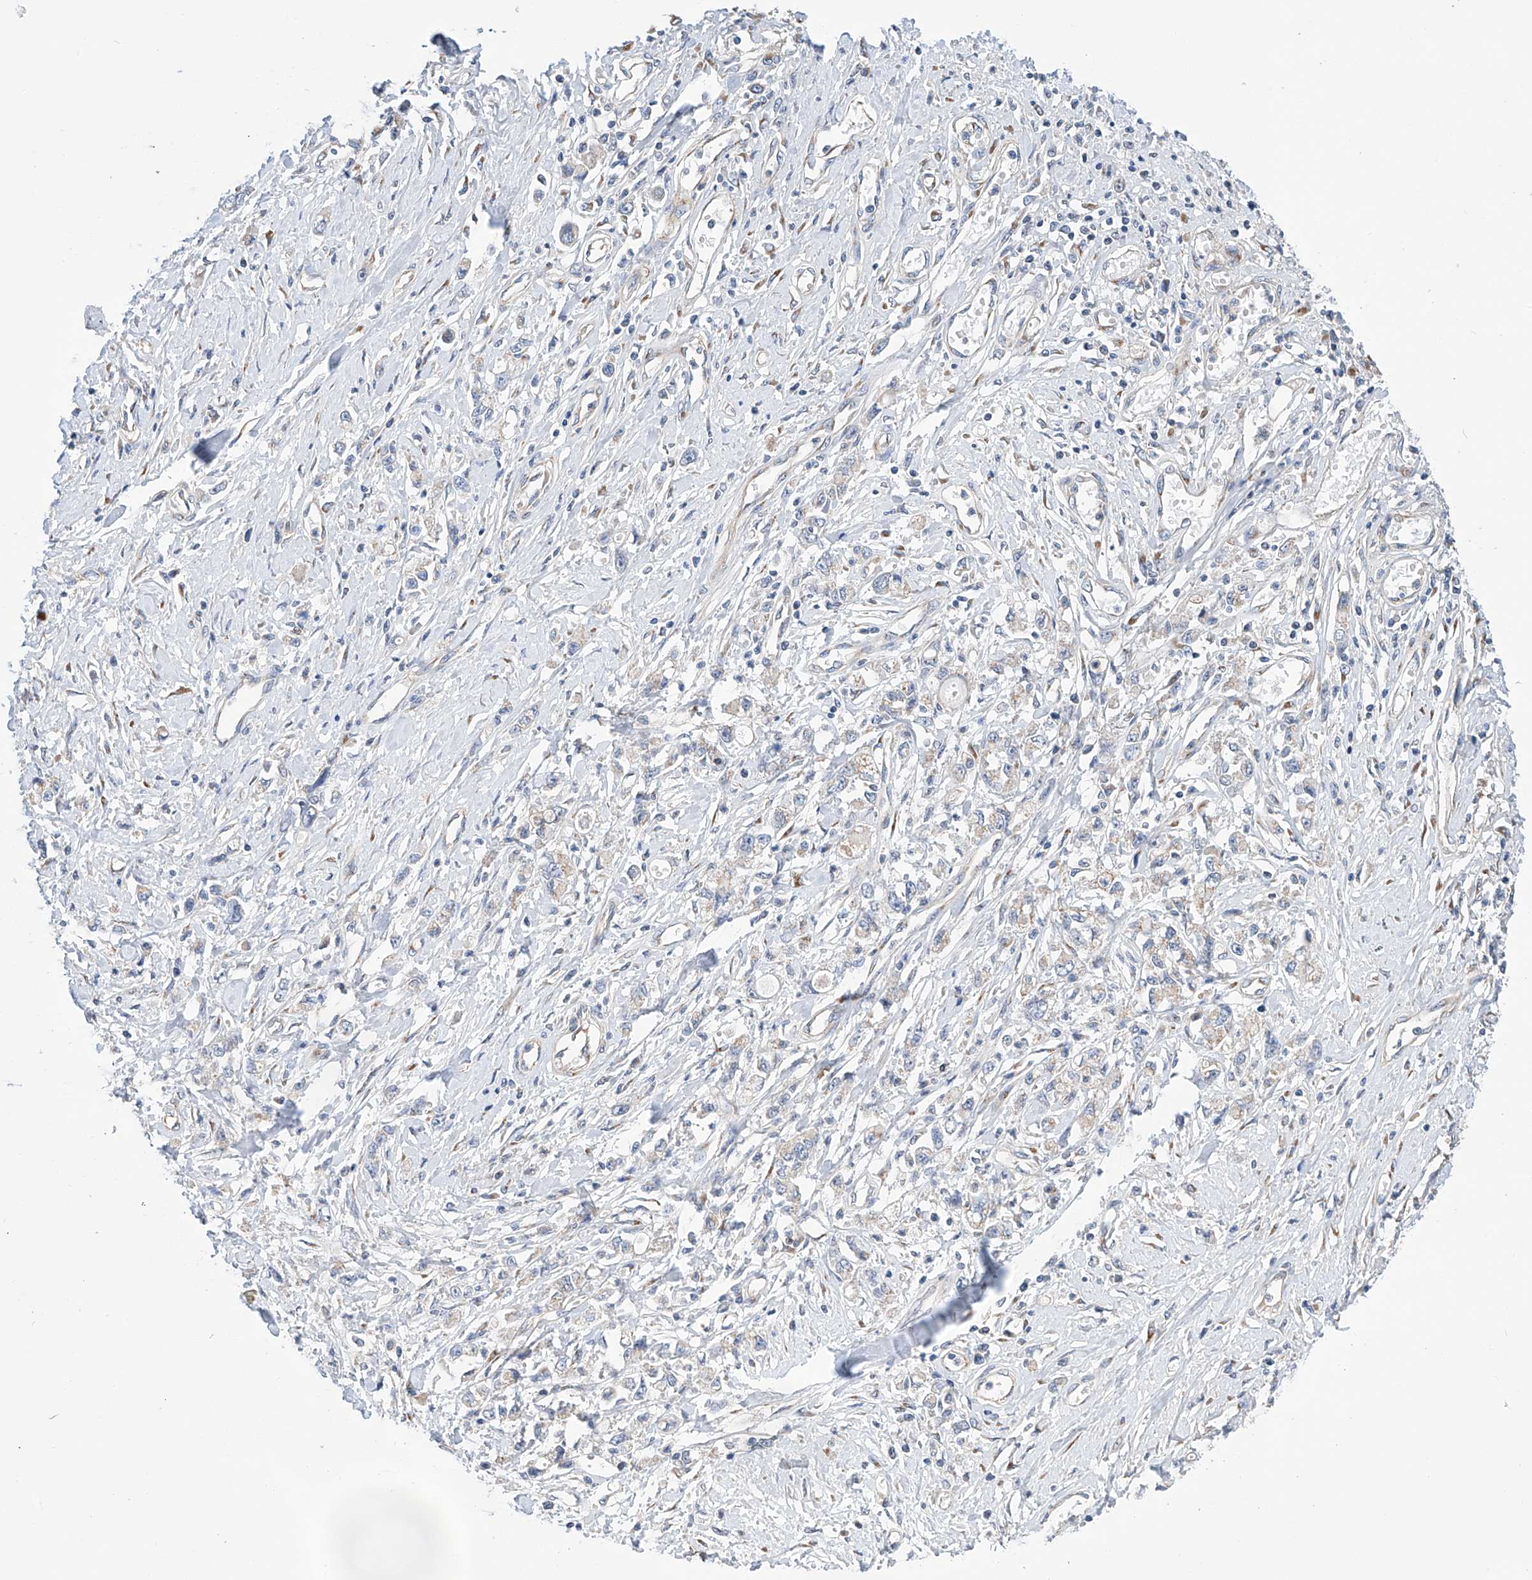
{"staining": {"intensity": "weak", "quantity": "<25%", "location": "cytoplasmic/membranous"}, "tissue": "stomach cancer", "cell_type": "Tumor cells", "image_type": "cancer", "snomed": [{"axis": "morphology", "description": "Adenocarcinoma, NOS"}, {"axis": "topography", "description": "Stomach"}], "caption": "This is an immunohistochemistry (IHC) photomicrograph of human stomach cancer (adenocarcinoma). There is no positivity in tumor cells.", "gene": "SLC22A7", "patient": {"sex": "female", "age": 76}}